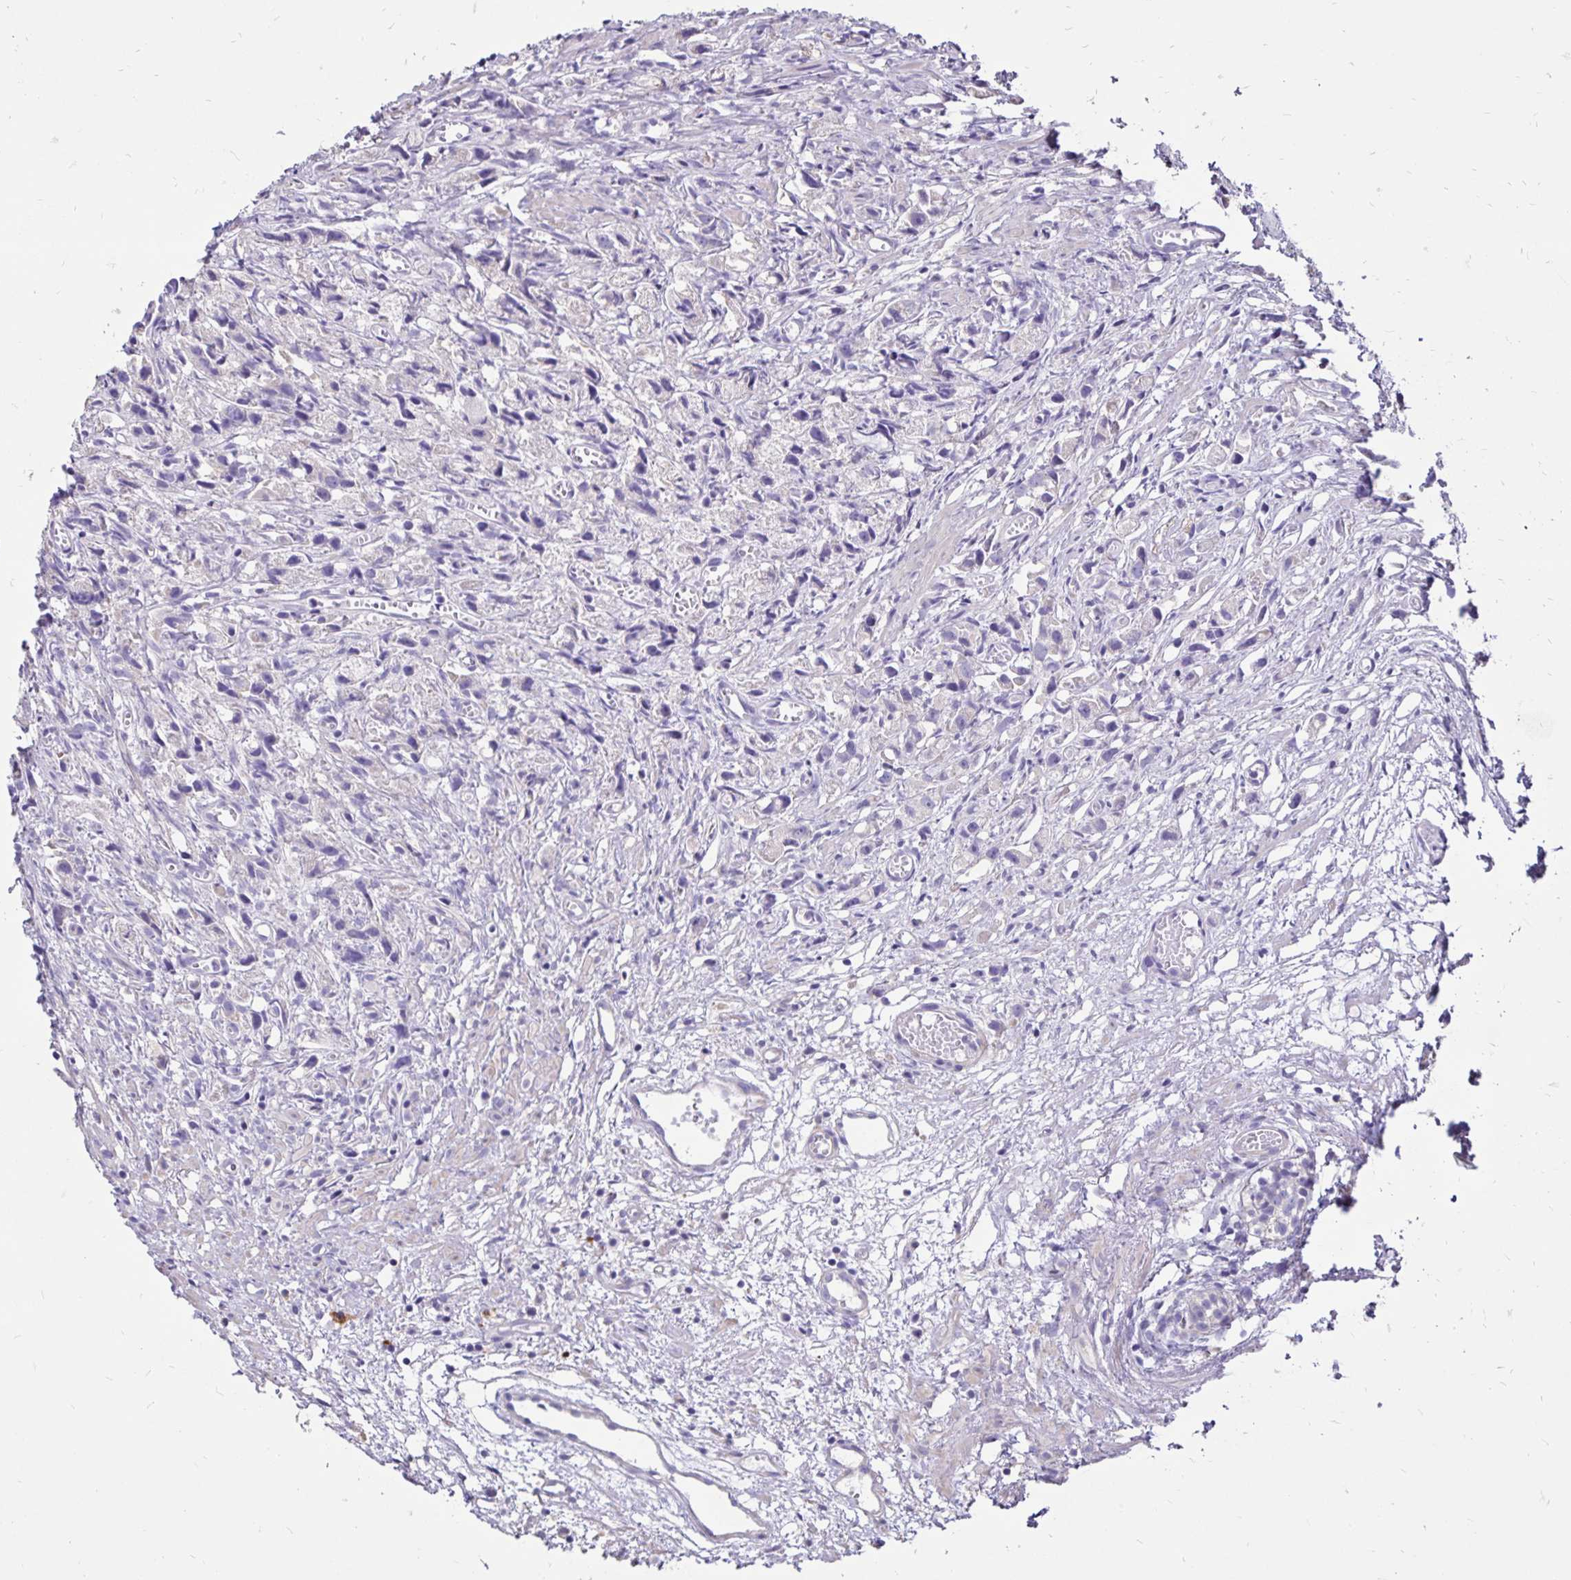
{"staining": {"intensity": "negative", "quantity": "none", "location": "none"}, "tissue": "prostate cancer", "cell_type": "Tumor cells", "image_type": "cancer", "snomed": [{"axis": "morphology", "description": "Adenocarcinoma, High grade"}, {"axis": "topography", "description": "Prostate"}], "caption": "Immunohistochemistry (IHC) photomicrograph of neoplastic tissue: human prostate adenocarcinoma (high-grade) stained with DAB reveals no significant protein staining in tumor cells.", "gene": "EVPL", "patient": {"sex": "male", "age": 75}}